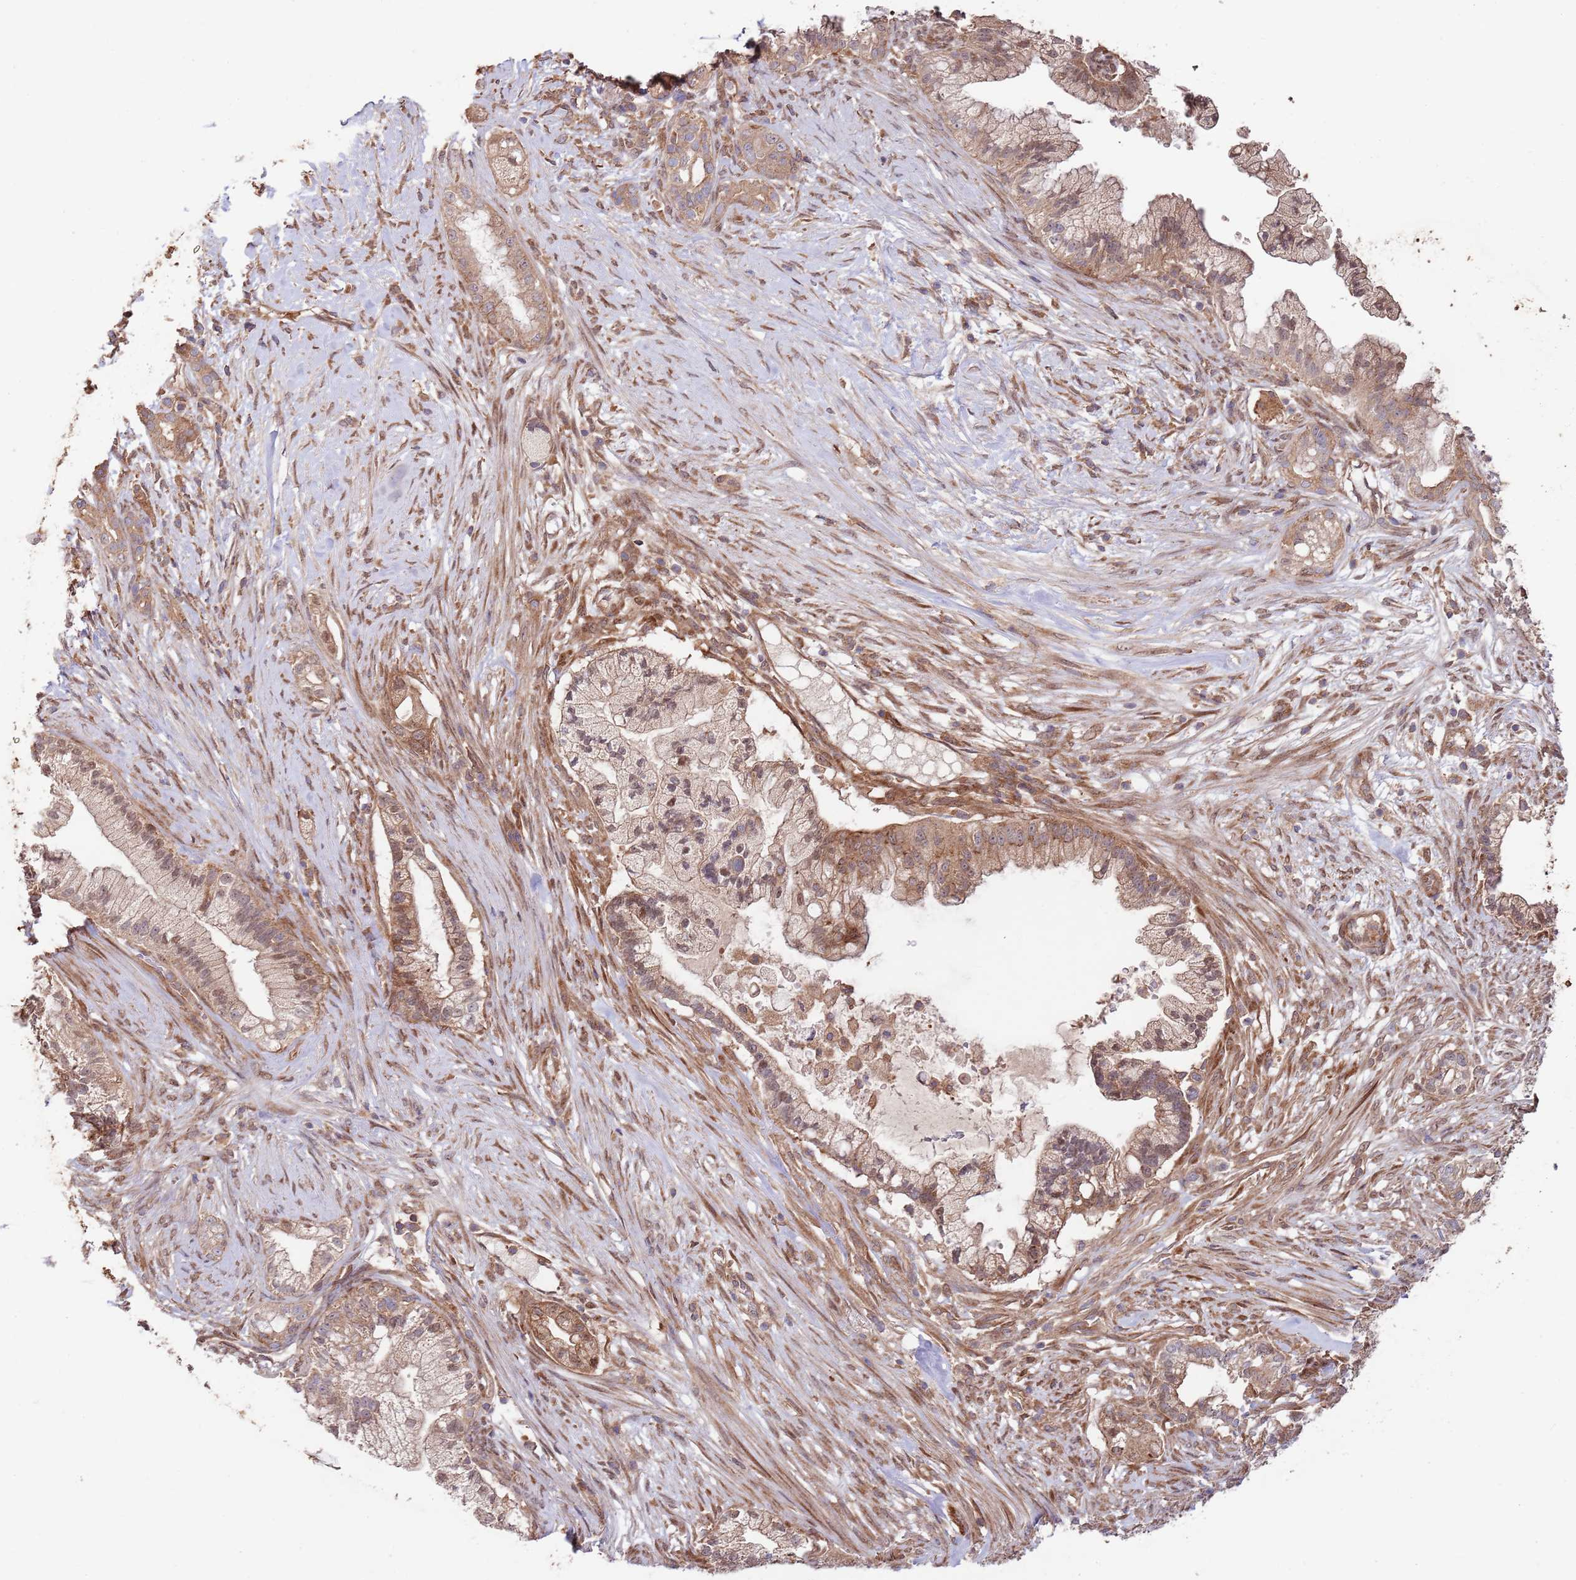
{"staining": {"intensity": "moderate", "quantity": ">75%", "location": "cytoplasmic/membranous,nuclear"}, "tissue": "pancreatic cancer", "cell_type": "Tumor cells", "image_type": "cancer", "snomed": [{"axis": "morphology", "description": "Adenocarcinoma, NOS"}, {"axis": "topography", "description": "Pancreas"}], "caption": "About >75% of tumor cells in human pancreatic cancer (adenocarcinoma) show moderate cytoplasmic/membranous and nuclear protein staining as visualized by brown immunohistochemical staining.", "gene": "RNF19B", "patient": {"sex": "male", "age": 44}}